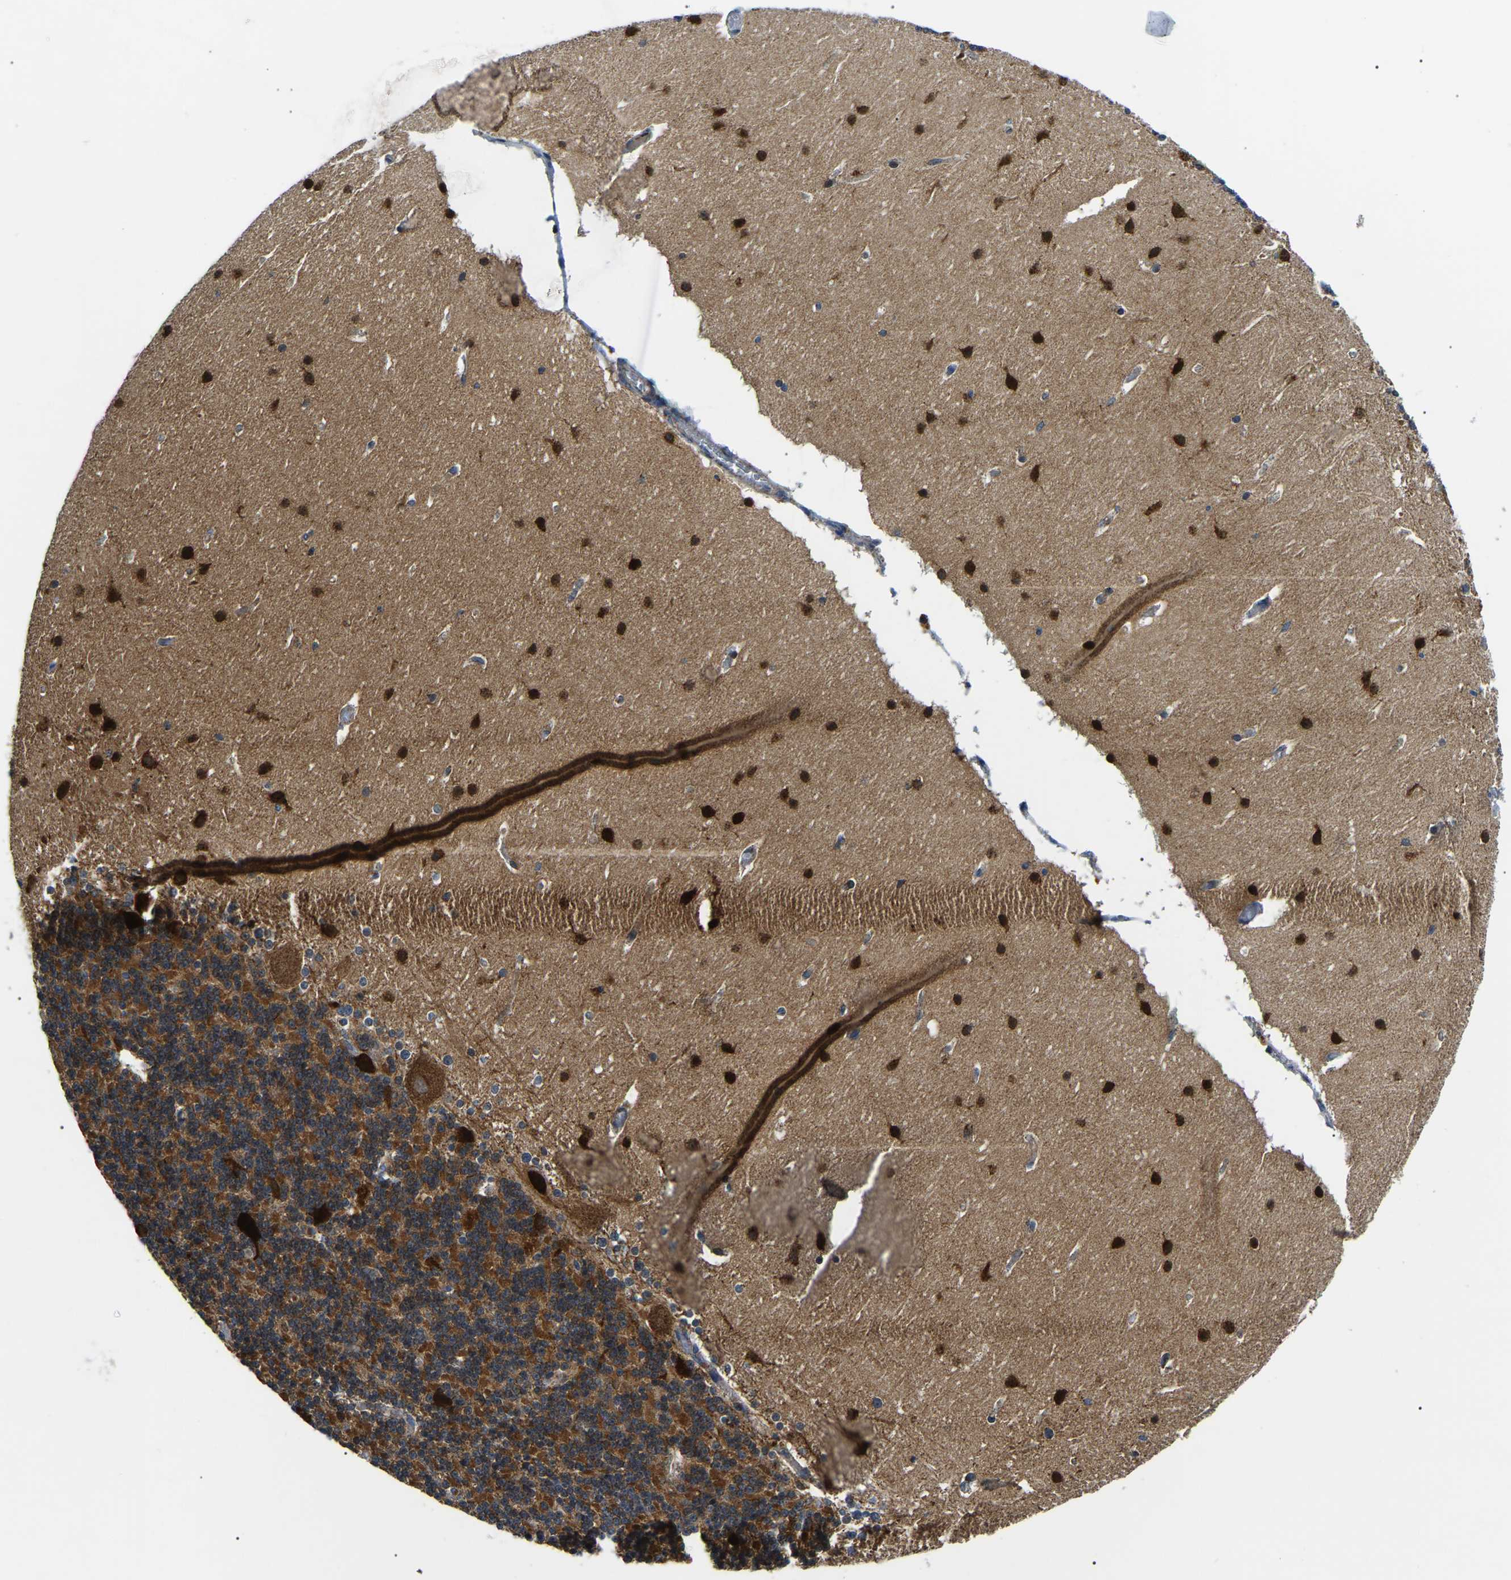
{"staining": {"intensity": "moderate", "quantity": ">75%", "location": "cytoplasmic/membranous"}, "tissue": "cerebellum", "cell_type": "Cells in granular layer", "image_type": "normal", "snomed": [{"axis": "morphology", "description": "Normal tissue, NOS"}, {"axis": "topography", "description": "Cerebellum"}], "caption": "The micrograph demonstrates staining of unremarkable cerebellum, revealing moderate cytoplasmic/membranous protein expression (brown color) within cells in granular layer. The staining was performed using DAB (3,3'-diaminobenzidine), with brown indicating positive protein expression. Nuclei are stained blue with hematoxylin.", "gene": "PPM1E", "patient": {"sex": "female", "age": 19}}